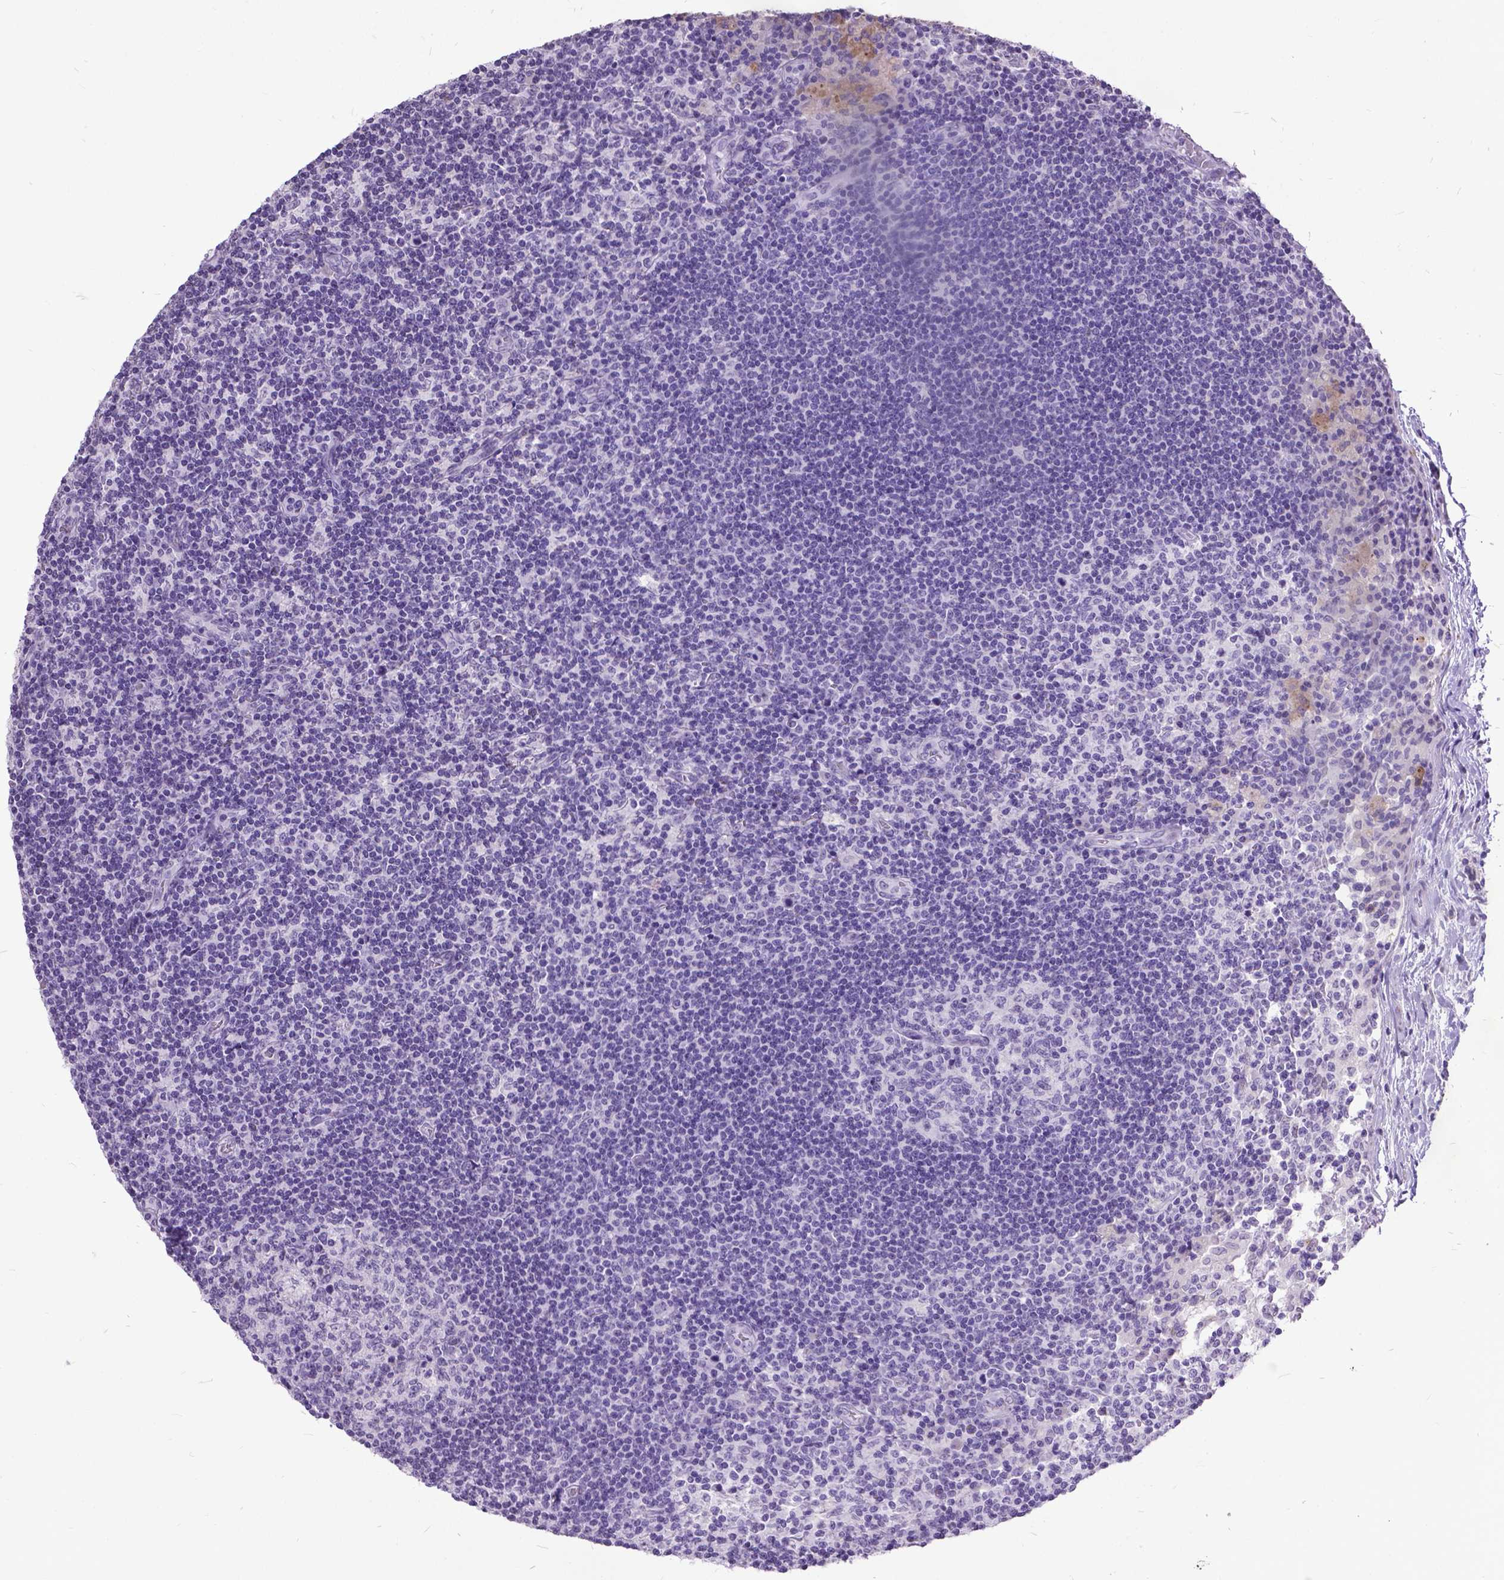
{"staining": {"intensity": "negative", "quantity": "none", "location": "none"}, "tissue": "lymph node", "cell_type": "Germinal center cells", "image_type": "normal", "snomed": [{"axis": "morphology", "description": "Normal tissue, NOS"}, {"axis": "topography", "description": "Lymph node"}], "caption": "Germinal center cells show no significant expression in benign lymph node.", "gene": "MARCHF10", "patient": {"sex": "female", "age": 72}}